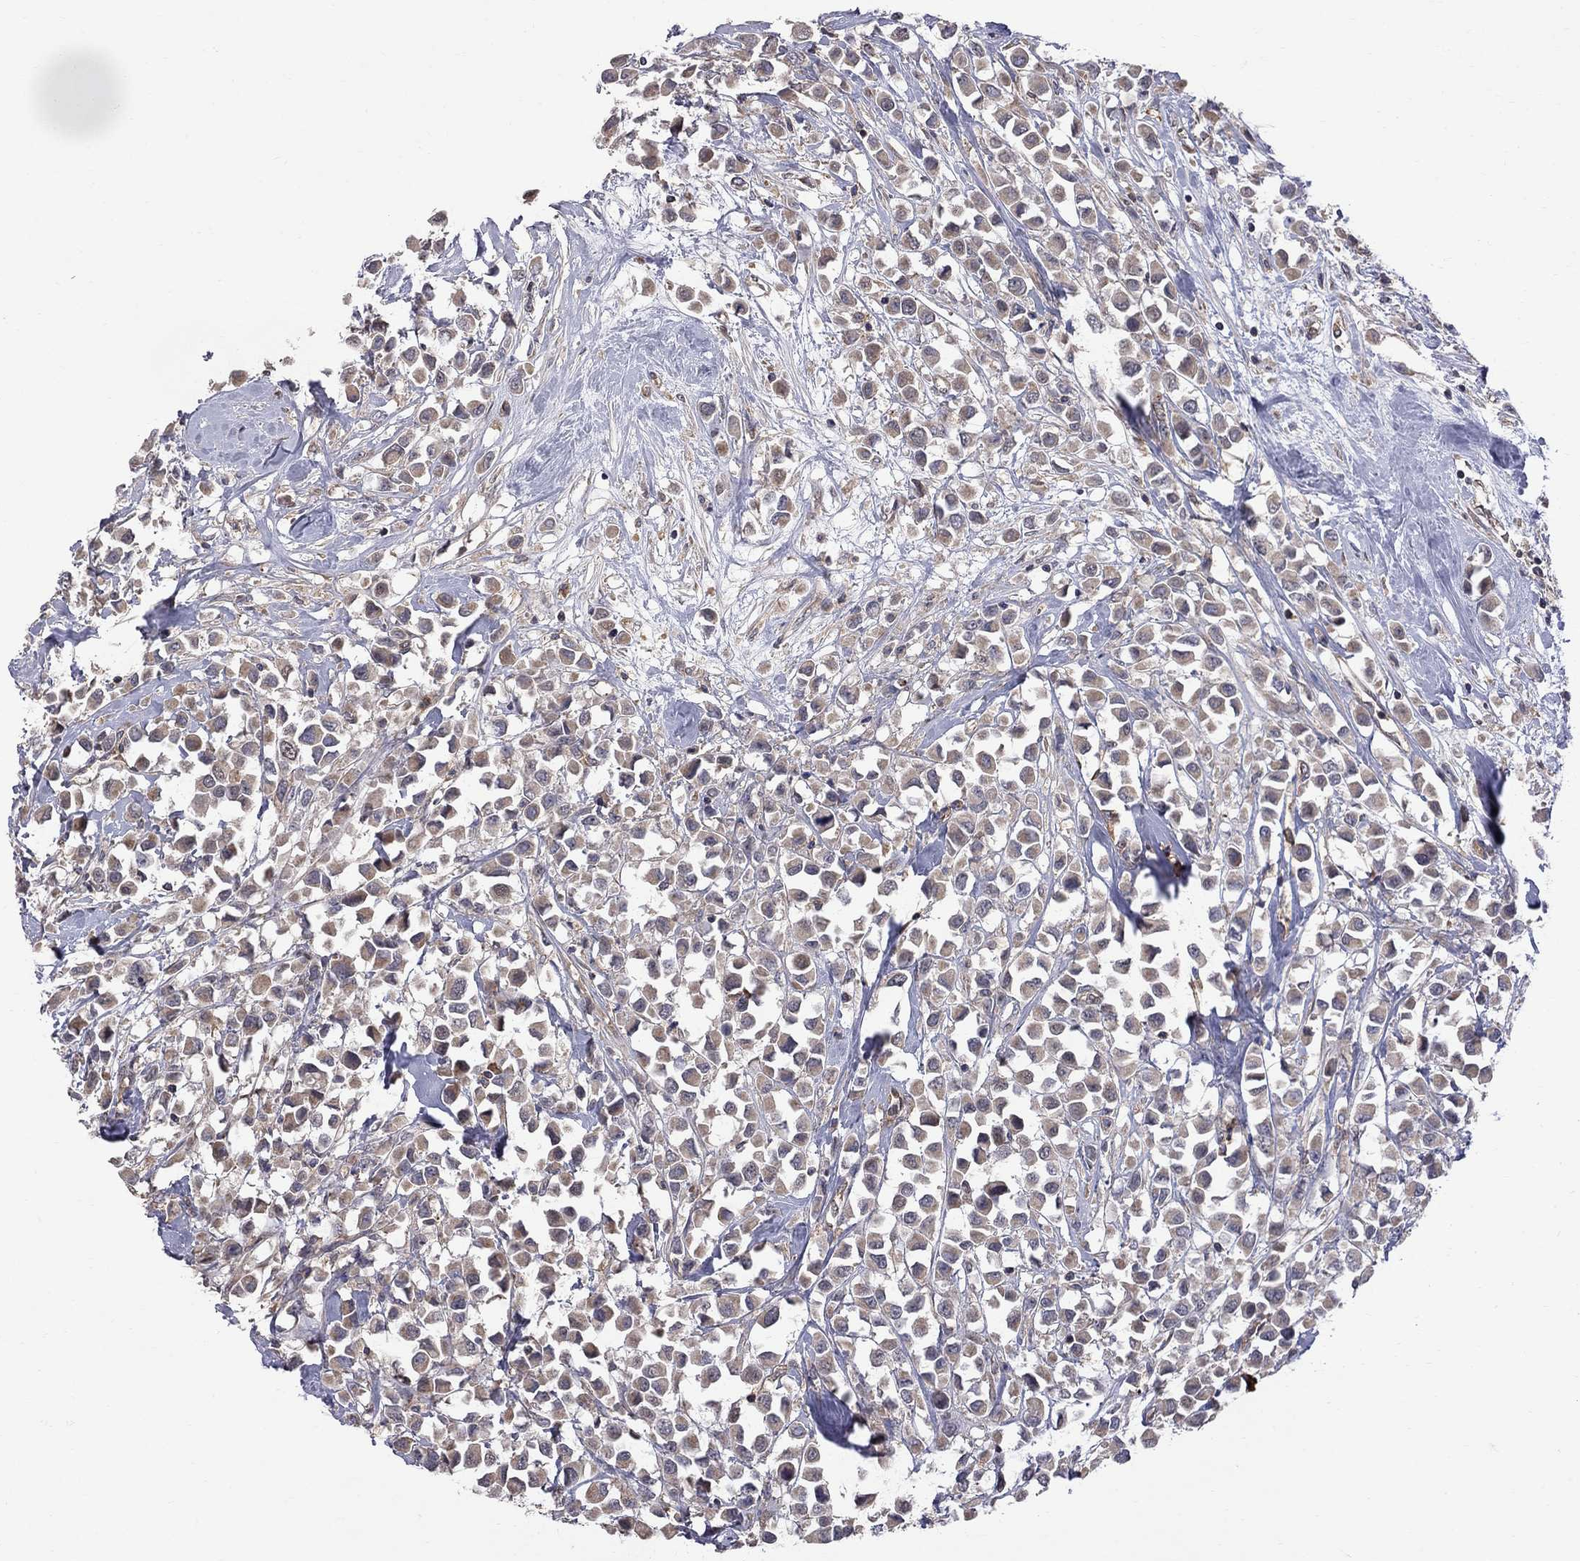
{"staining": {"intensity": "weak", "quantity": ">75%", "location": "cytoplasmic/membranous"}, "tissue": "breast cancer", "cell_type": "Tumor cells", "image_type": "cancer", "snomed": [{"axis": "morphology", "description": "Duct carcinoma"}, {"axis": "topography", "description": "Breast"}], "caption": "Immunohistochemical staining of breast cancer (invasive ductal carcinoma) demonstrates low levels of weak cytoplasmic/membranous staining in about >75% of tumor cells.", "gene": "ABI3", "patient": {"sex": "female", "age": 61}}